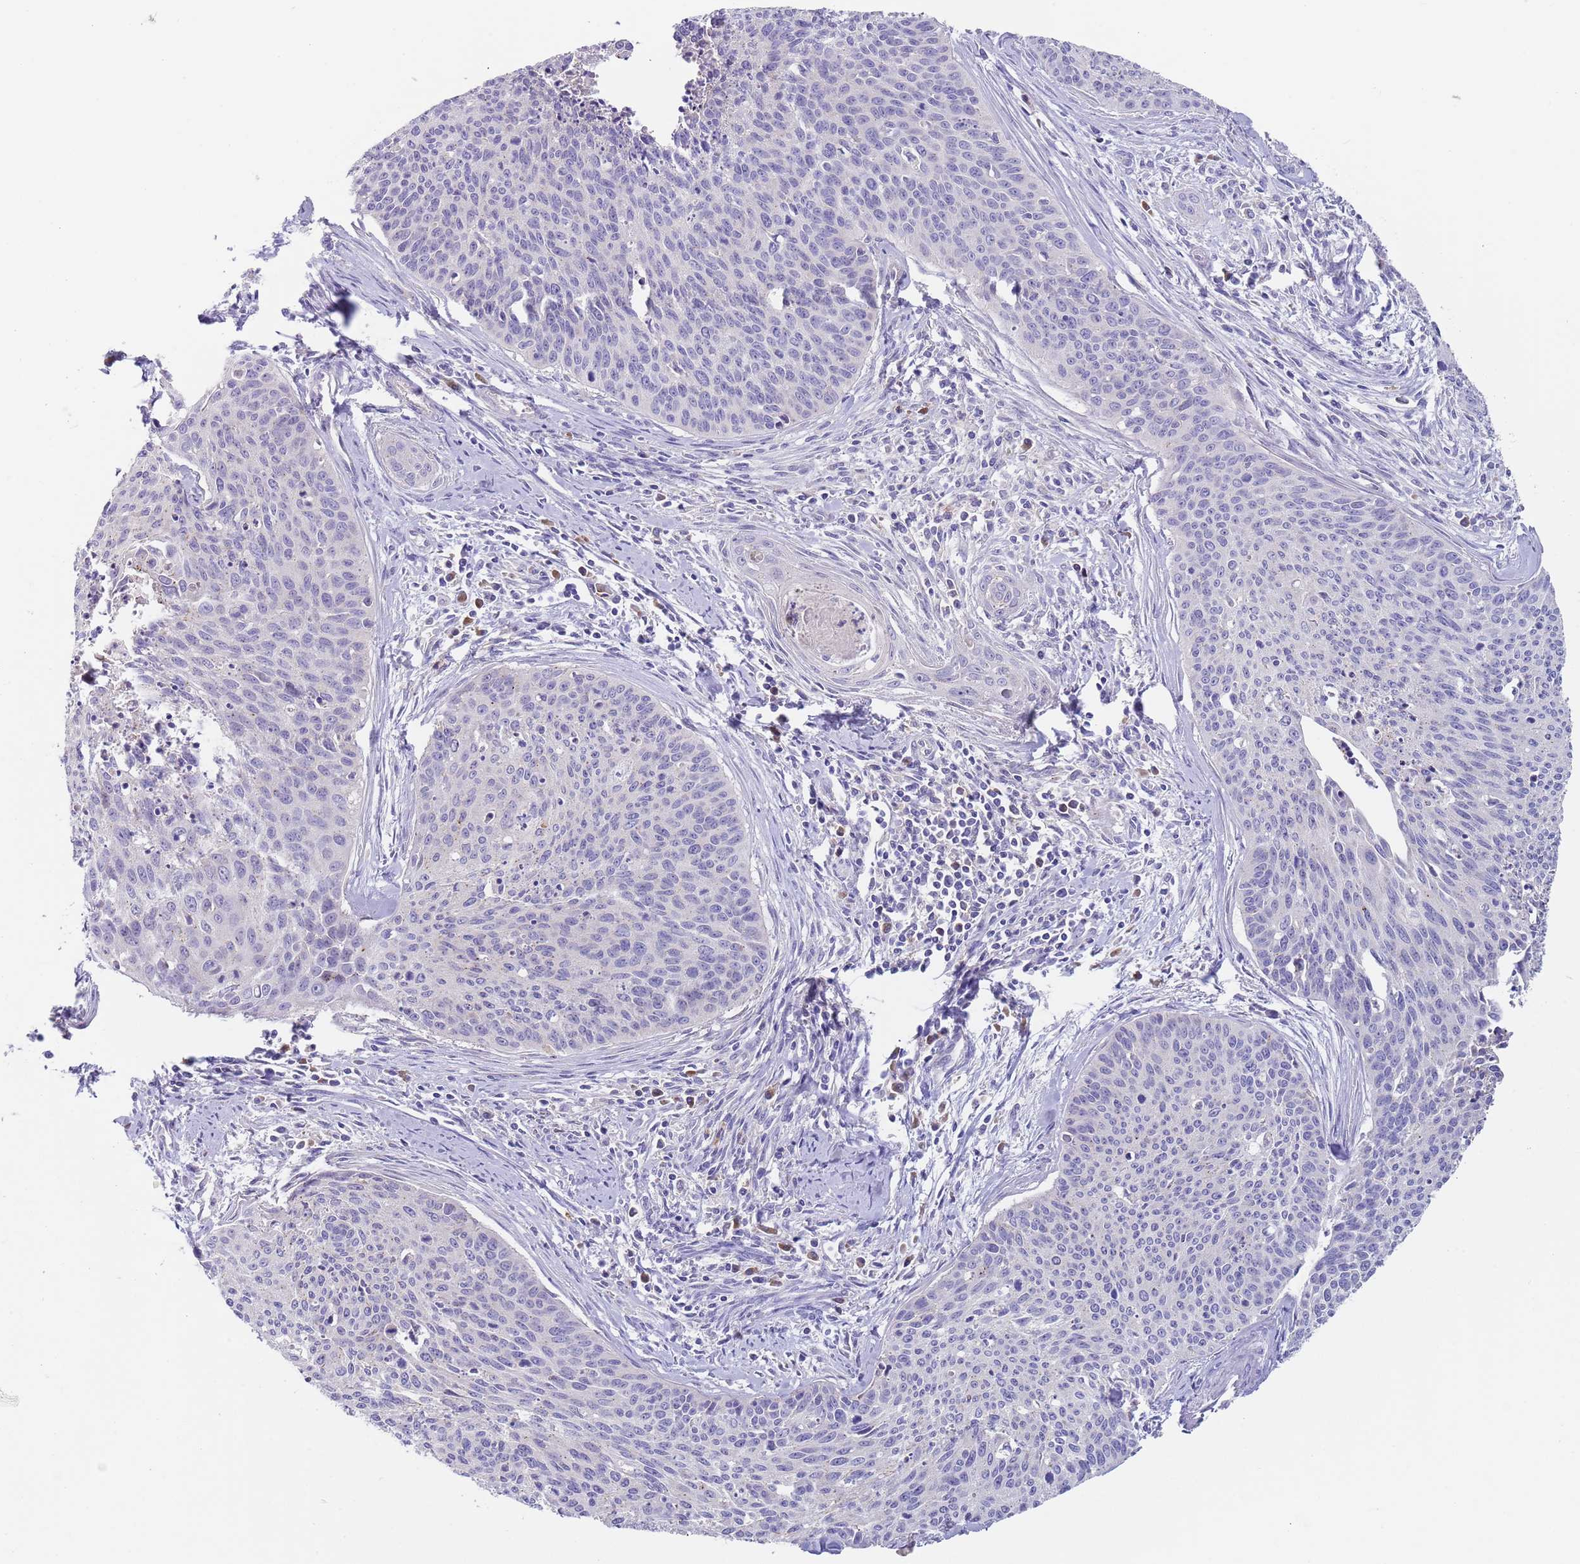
{"staining": {"intensity": "negative", "quantity": "none", "location": "none"}, "tissue": "cervical cancer", "cell_type": "Tumor cells", "image_type": "cancer", "snomed": [{"axis": "morphology", "description": "Squamous cell carcinoma, NOS"}, {"axis": "topography", "description": "Cervix"}], "caption": "An image of squamous cell carcinoma (cervical) stained for a protein demonstrates no brown staining in tumor cells.", "gene": "TYW1", "patient": {"sex": "female", "age": 55}}